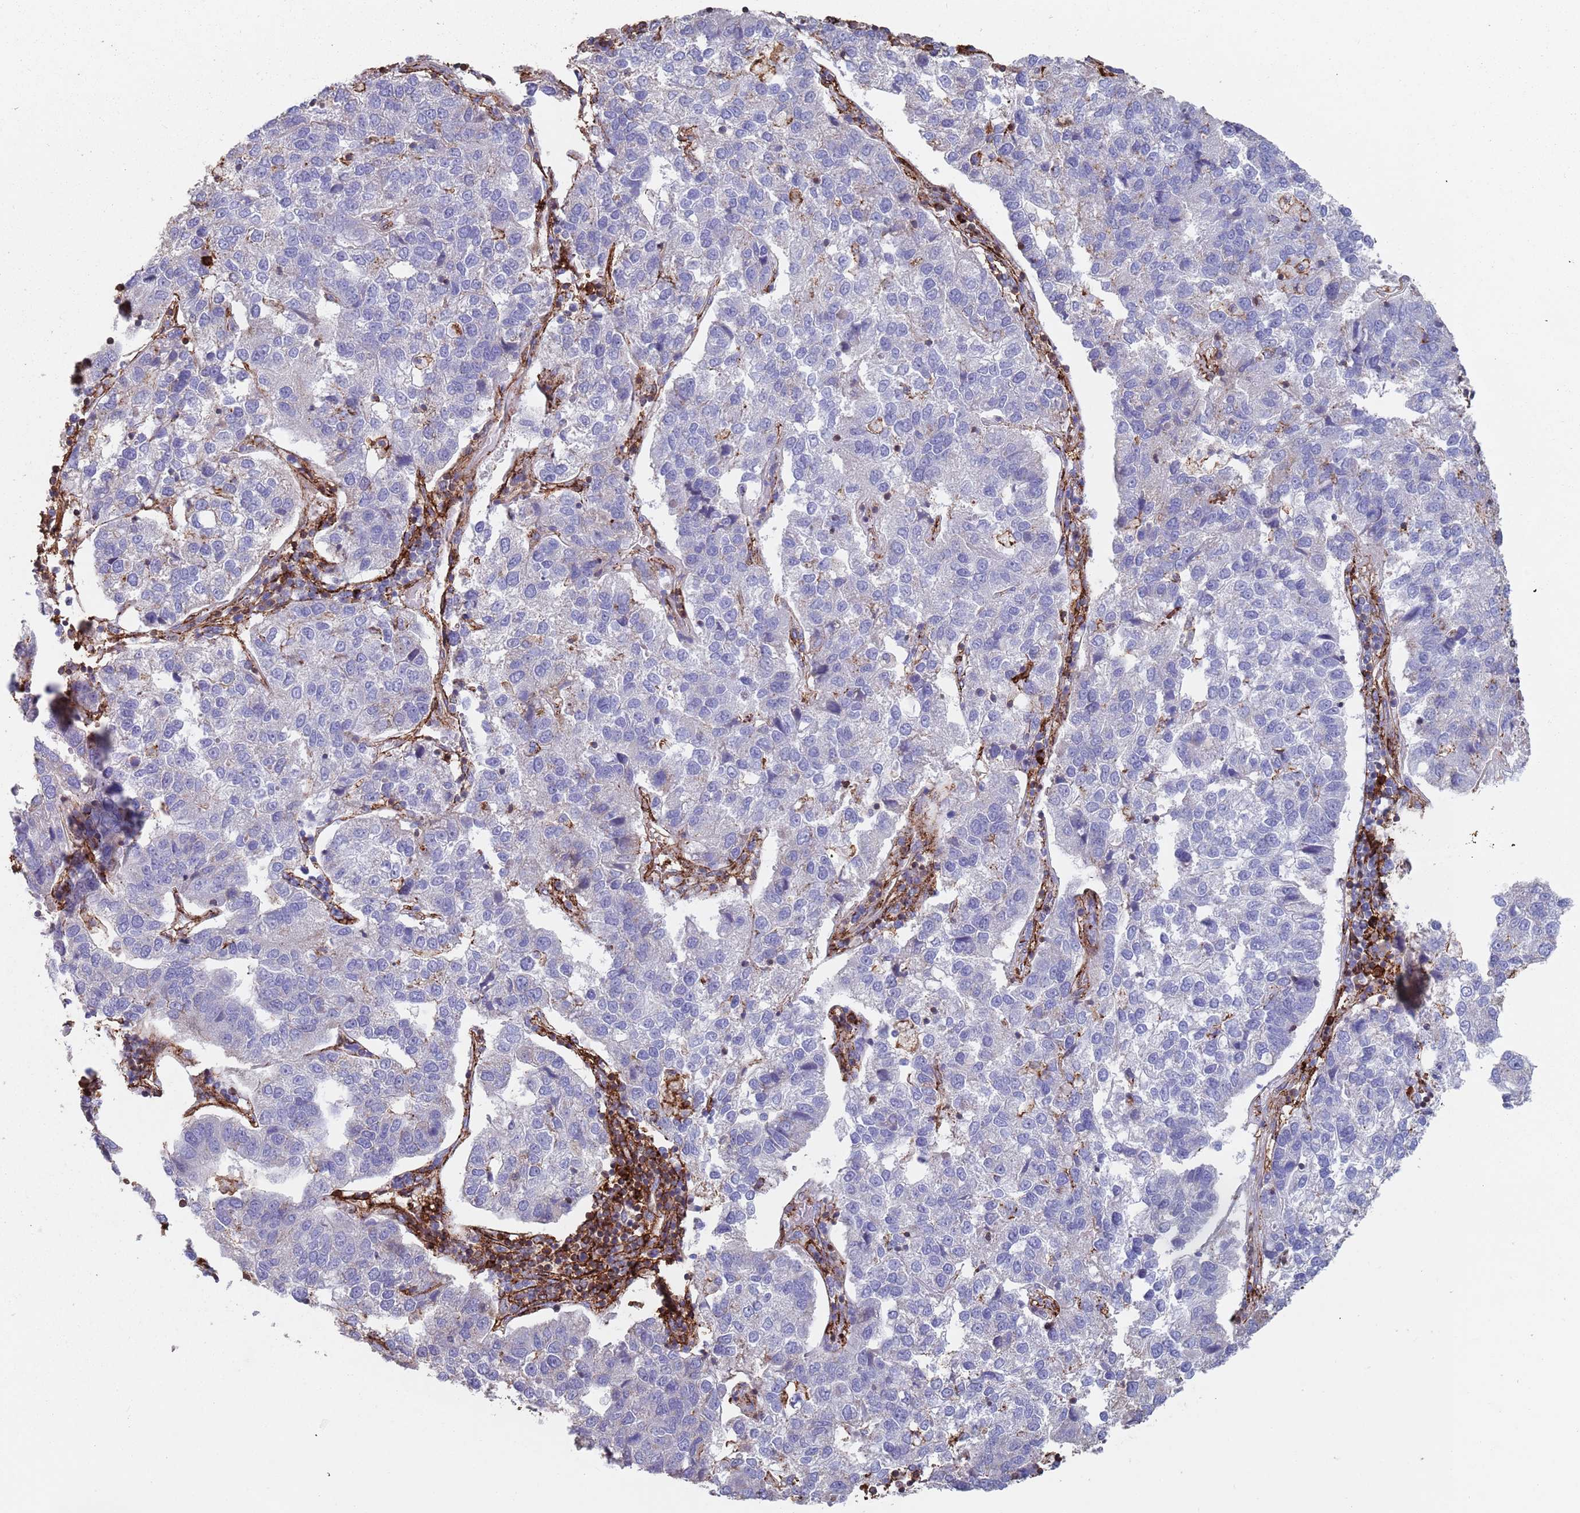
{"staining": {"intensity": "negative", "quantity": "none", "location": "none"}, "tissue": "pancreatic cancer", "cell_type": "Tumor cells", "image_type": "cancer", "snomed": [{"axis": "morphology", "description": "Adenocarcinoma, NOS"}, {"axis": "topography", "description": "Pancreas"}], "caption": "Immunohistochemistry micrograph of neoplastic tissue: pancreatic cancer stained with DAB (3,3'-diaminobenzidine) demonstrates no significant protein staining in tumor cells.", "gene": "RNF144A", "patient": {"sex": "female", "age": 61}}